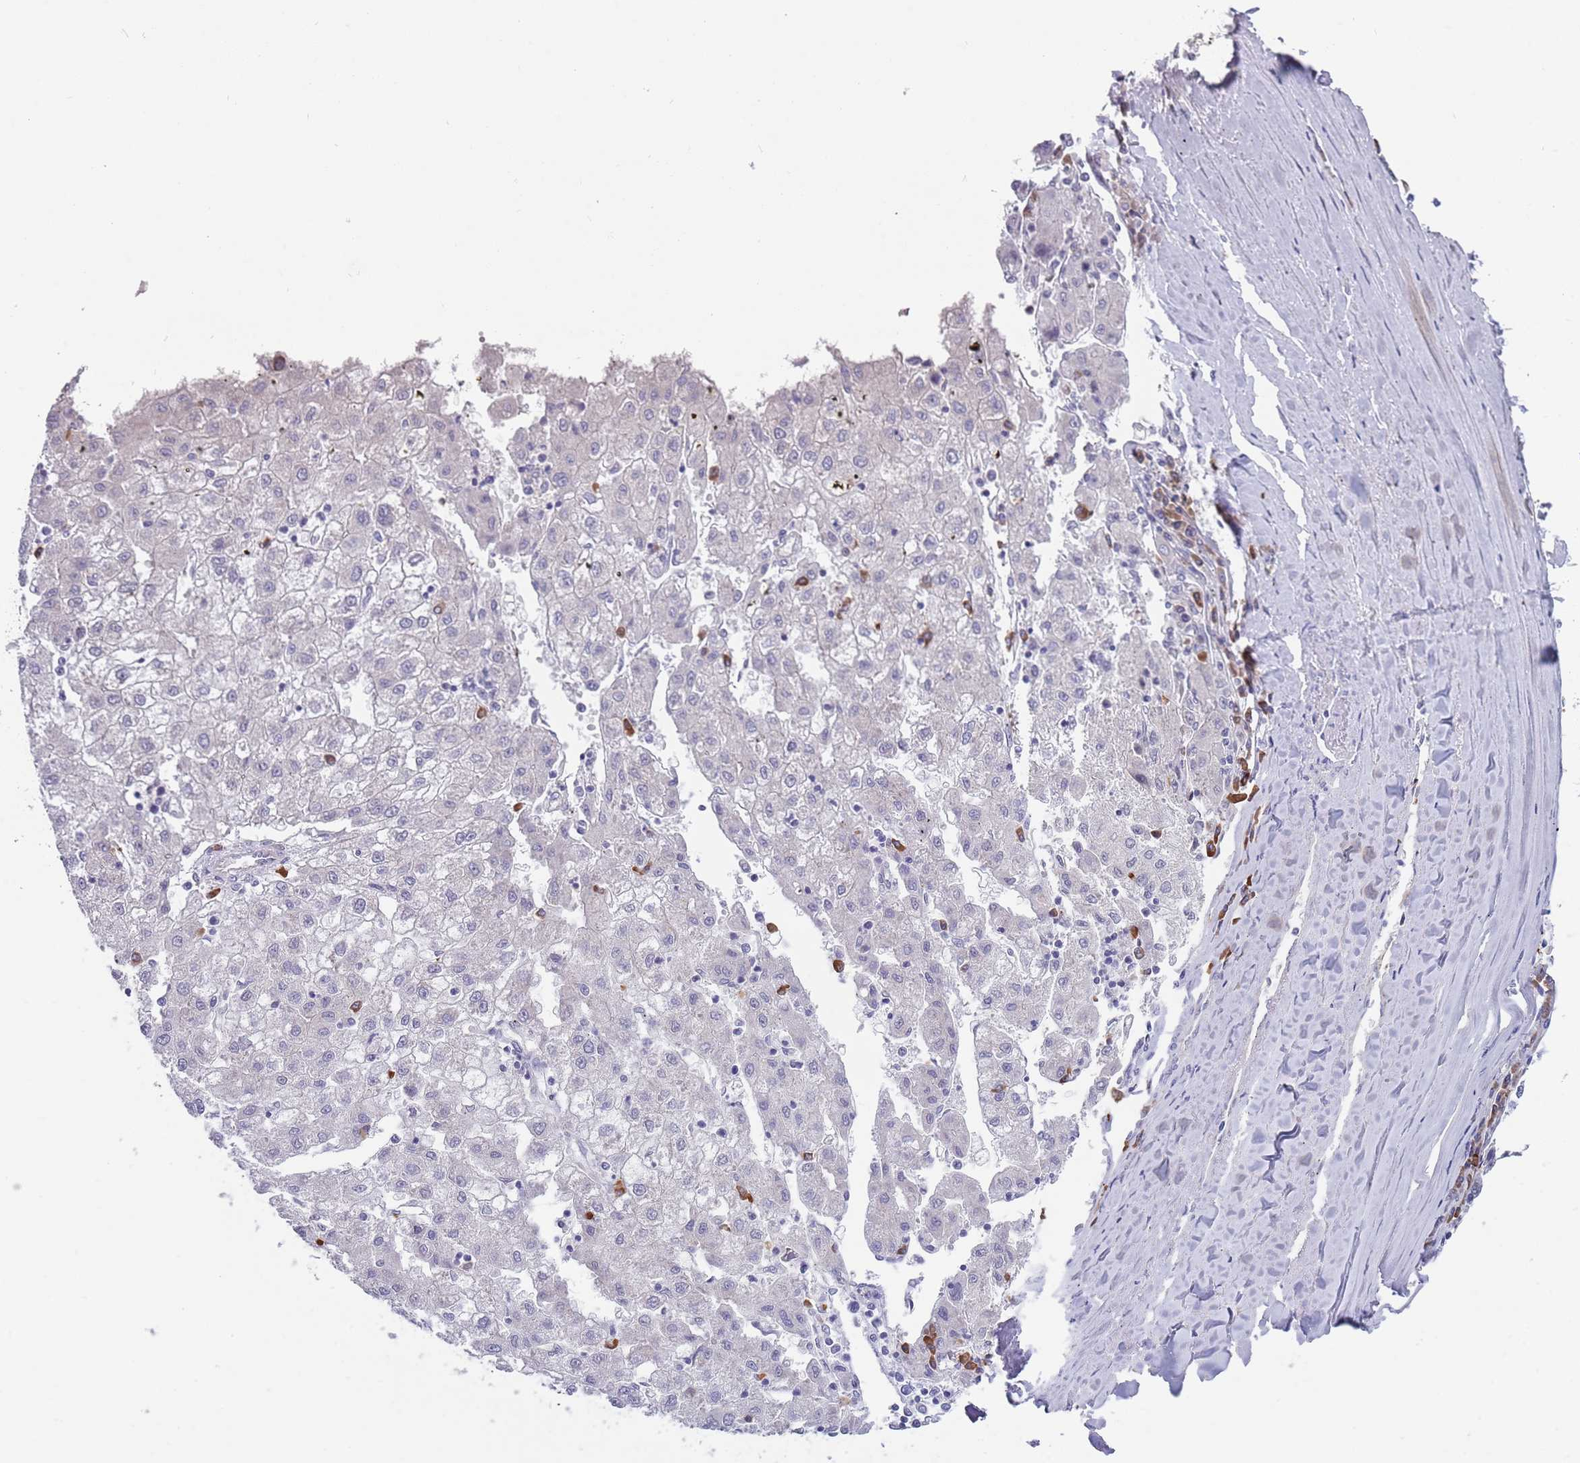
{"staining": {"intensity": "negative", "quantity": "none", "location": "none"}, "tissue": "liver cancer", "cell_type": "Tumor cells", "image_type": "cancer", "snomed": [{"axis": "morphology", "description": "Carcinoma, Hepatocellular, NOS"}, {"axis": "topography", "description": "Liver"}], "caption": "Immunohistochemistry of human liver hepatocellular carcinoma demonstrates no positivity in tumor cells.", "gene": "TNRC6C", "patient": {"sex": "male", "age": 72}}